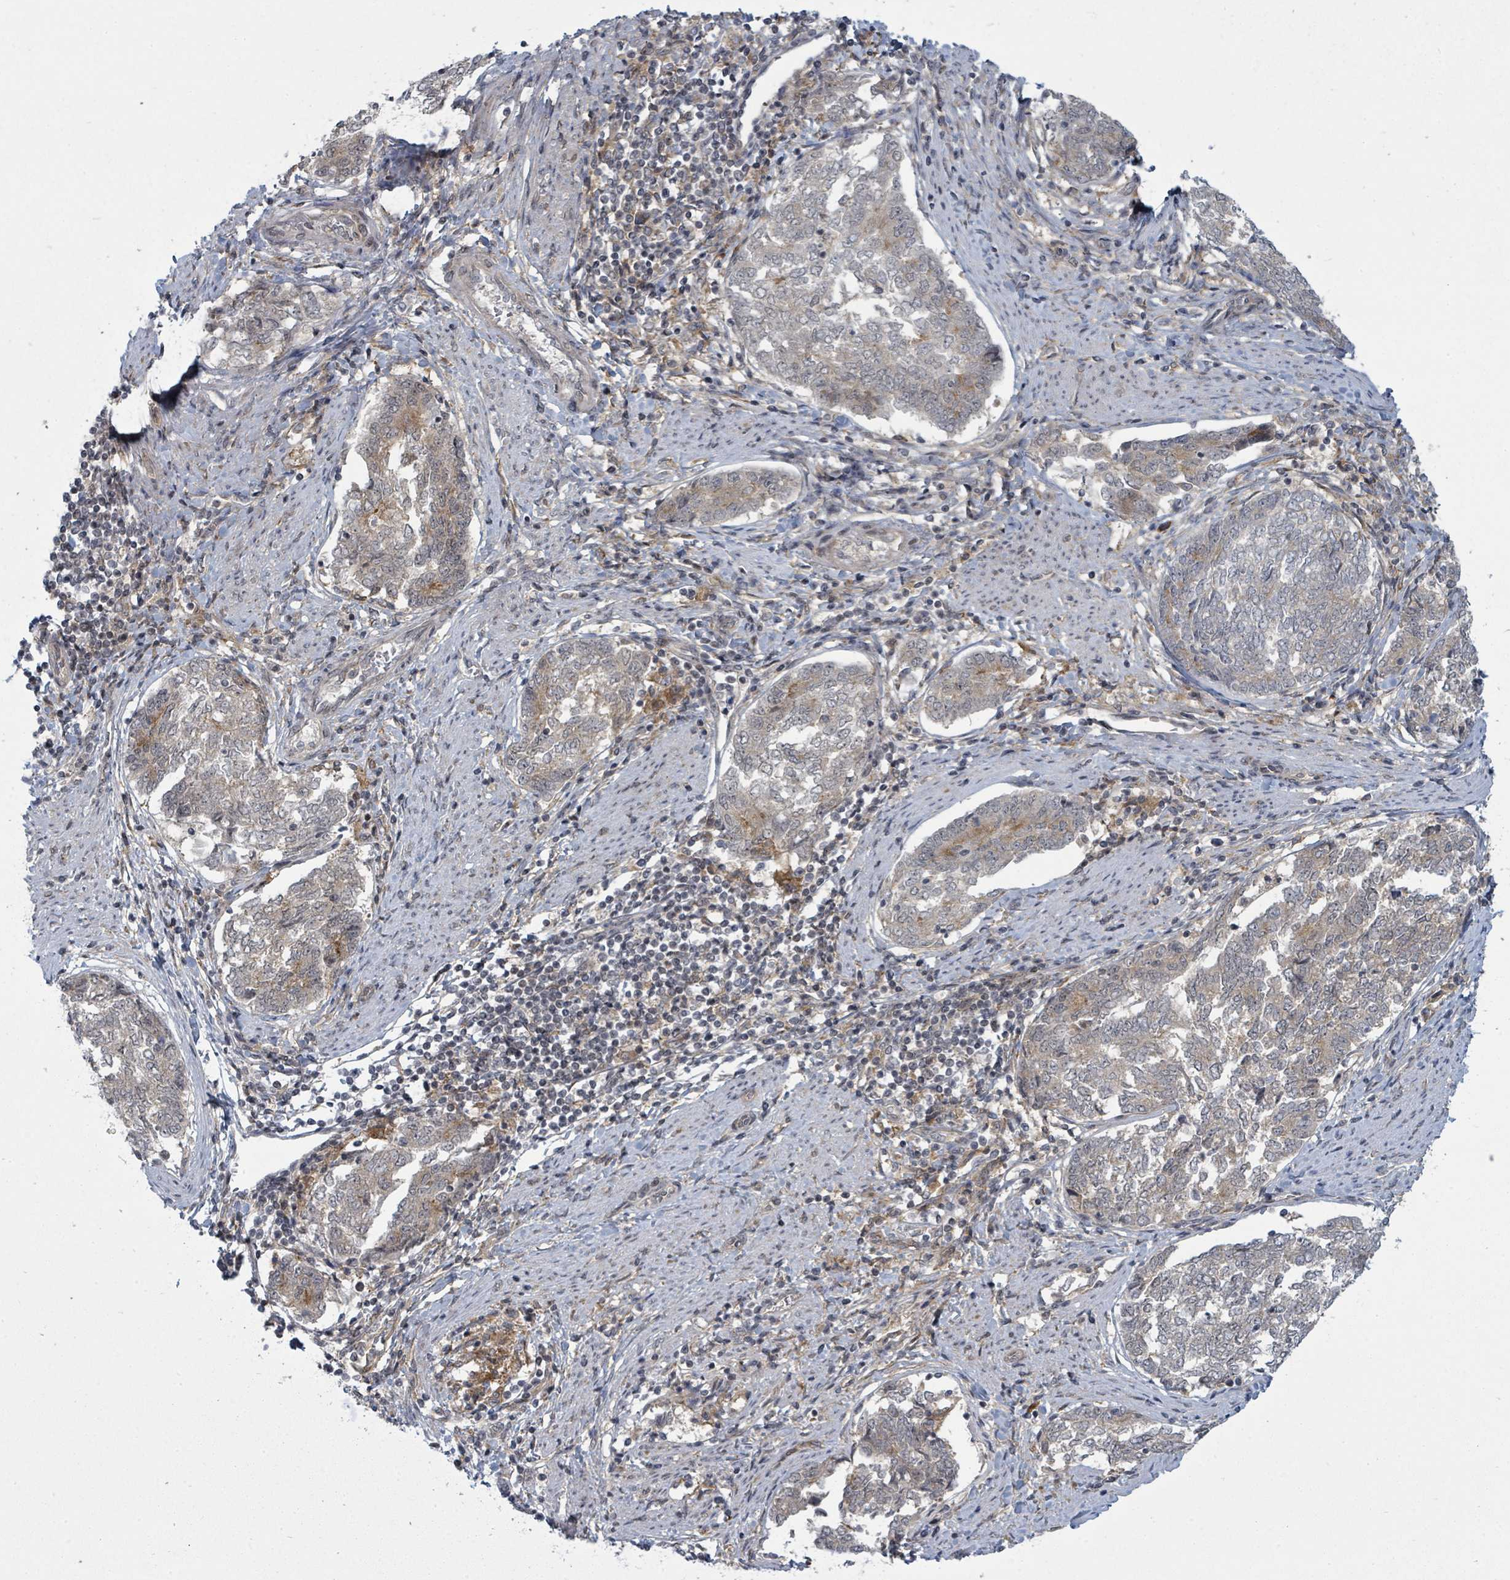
{"staining": {"intensity": "negative", "quantity": "none", "location": "none"}, "tissue": "endometrial cancer", "cell_type": "Tumor cells", "image_type": "cancer", "snomed": [{"axis": "morphology", "description": "Adenocarcinoma, NOS"}, {"axis": "topography", "description": "Endometrium"}], "caption": "Tumor cells are negative for protein expression in human endometrial cancer (adenocarcinoma).", "gene": "PSMG2", "patient": {"sex": "female", "age": 80}}